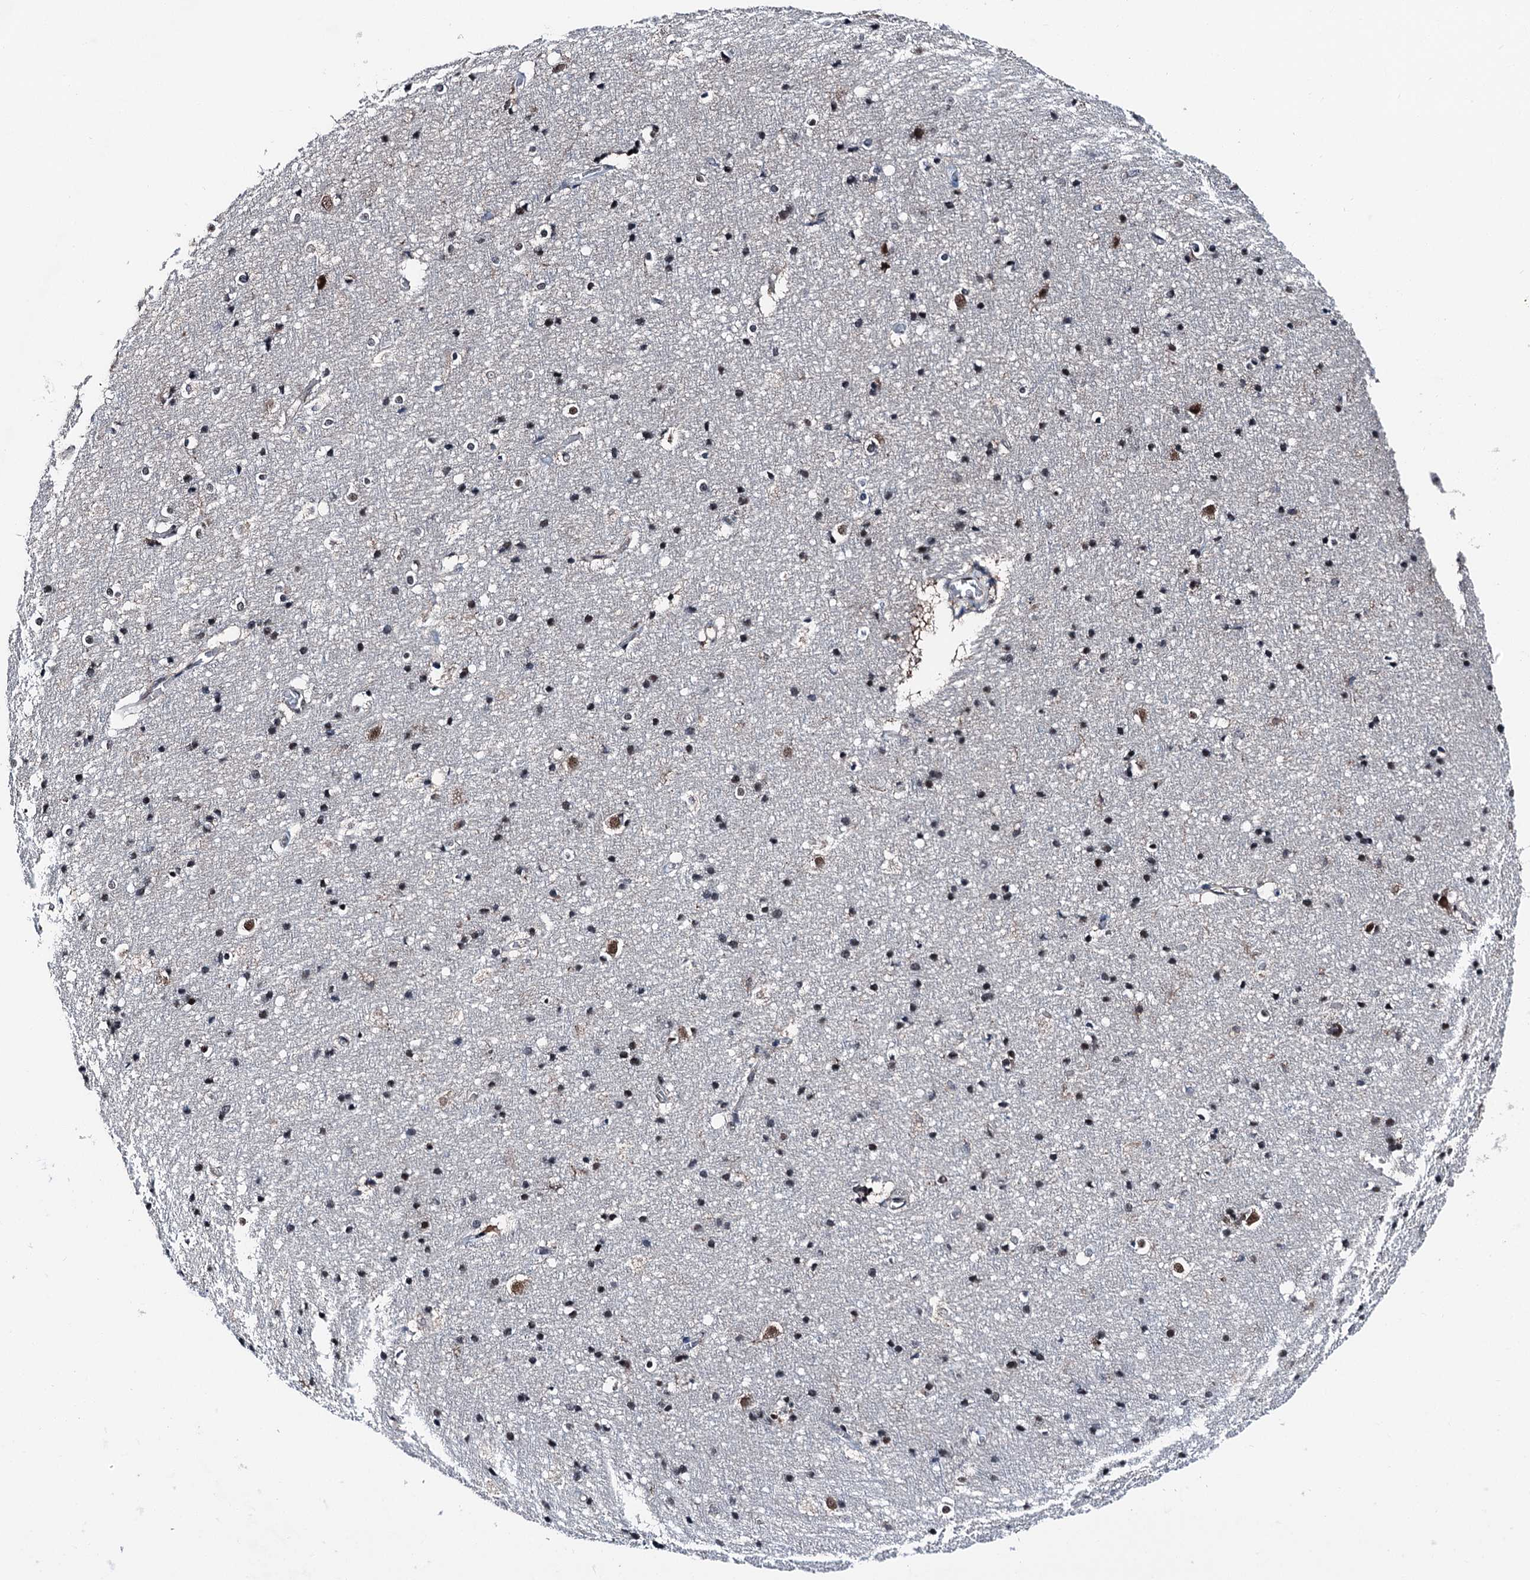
{"staining": {"intensity": "moderate", "quantity": "25%-75%", "location": "nuclear"}, "tissue": "cerebral cortex", "cell_type": "Endothelial cells", "image_type": "normal", "snomed": [{"axis": "morphology", "description": "Normal tissue, NOS"}, {"axis": "topography", "description": "Cerebral cortex"}], "caption": "Immunohistochemistry (DAB (3,3'-diaminobenzidine)) staining of normal human cerebral cortex displays moderate nuclear protein expression in approximately 25%-75% of endothelial cells.", "gene": "PSMD13", "patient": {"sex": "male", "age": 54}}